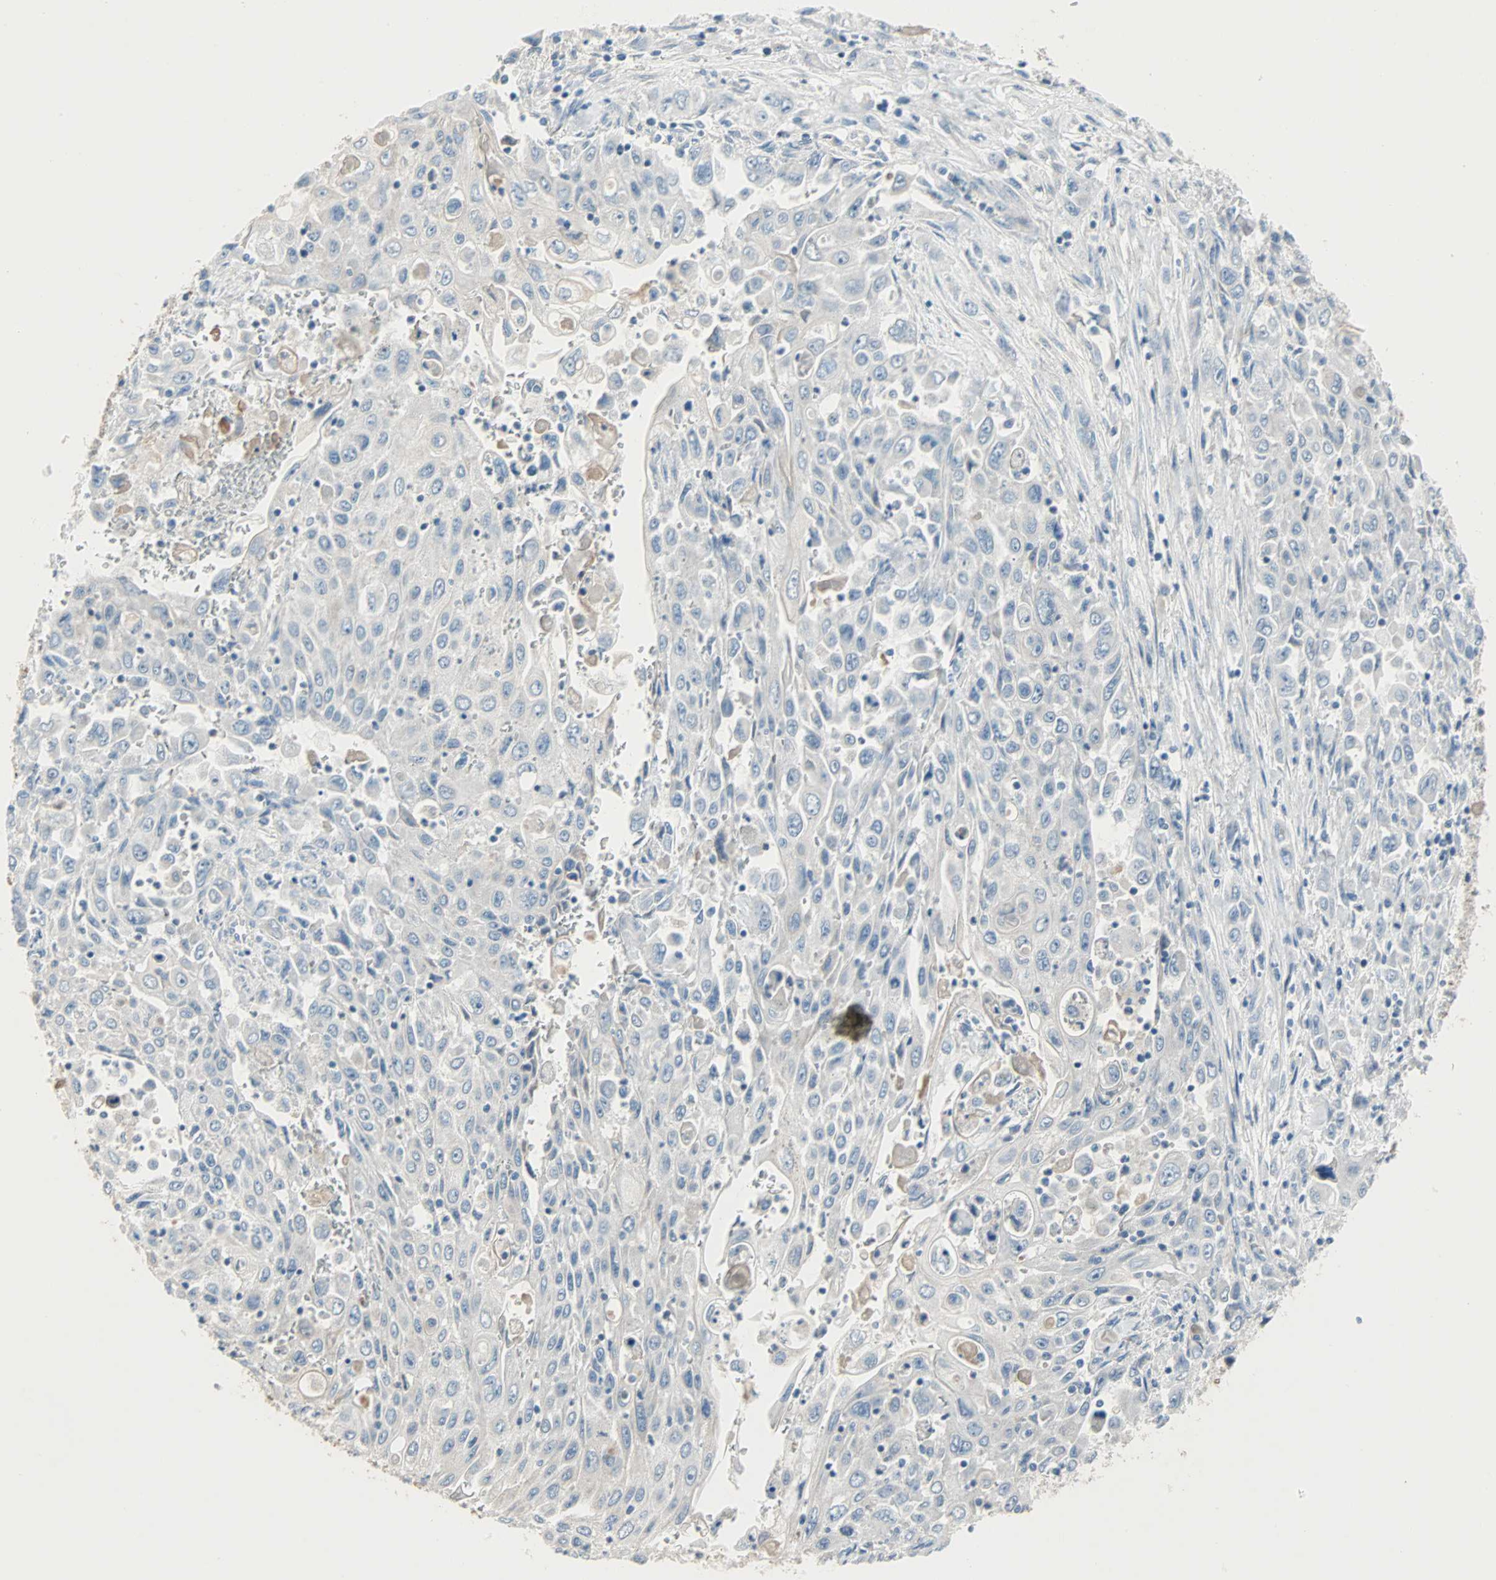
{"staining": {"intensity": "negative", "quantity": "none", "location": "none"}, "tissue": "pancreatic cancer", "cell_type": "Tumor cells", "image_type": "cancer", "snomed": [{"axis": "morphology", "description": "Adenocarcinoma, NOS"}, {"axis": "topography", "description": "Pancreas"}], "caption": "Histopathology image shows no significant protein expression in tumor cells of pancreatic cancer.", "gene": "ACVRL1", "patient": {"sex": "male", "age": 70}}